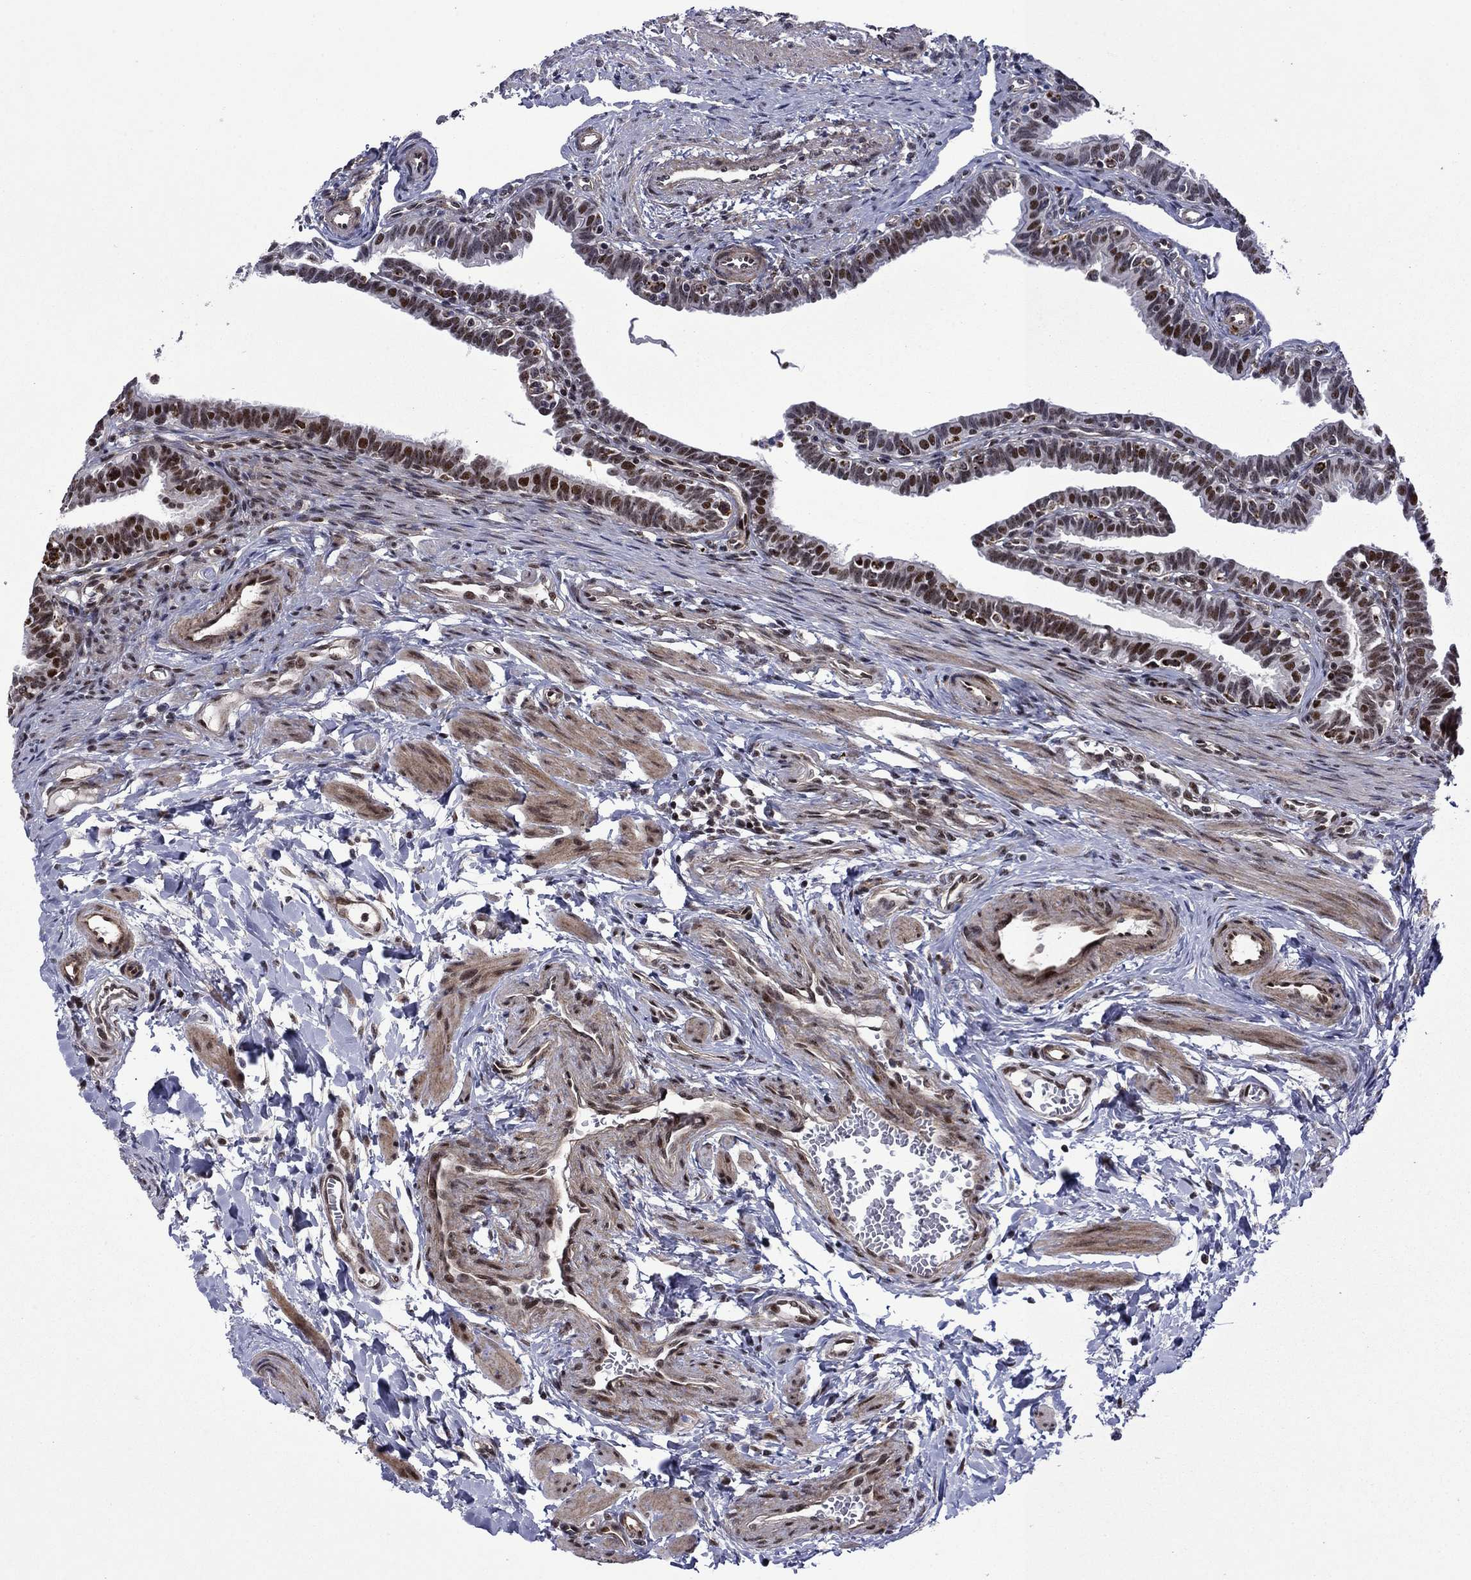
{"staining": {"intensity": "strong", "quantity": "25%-75%", "location": "nuclear"}, "tissue": "fallopian tube", "cell_type": "Glandular cells", "image_type": "normal", "snomed": [{"axis": "morphology", "description": "Normal tissue, NOS"}, {"axis": "topography", "description": "Fallopian tube"}], "caption": "An IHC image of benign tissue is shown. Protein staining in brown highlights strong nuclear positivity in fallopian tube within glandular cells. (DAB IHC with brightfield microscopy, high magnification).", "gene": "SURF2", "patient": {"sex": "female", "age": 36}}